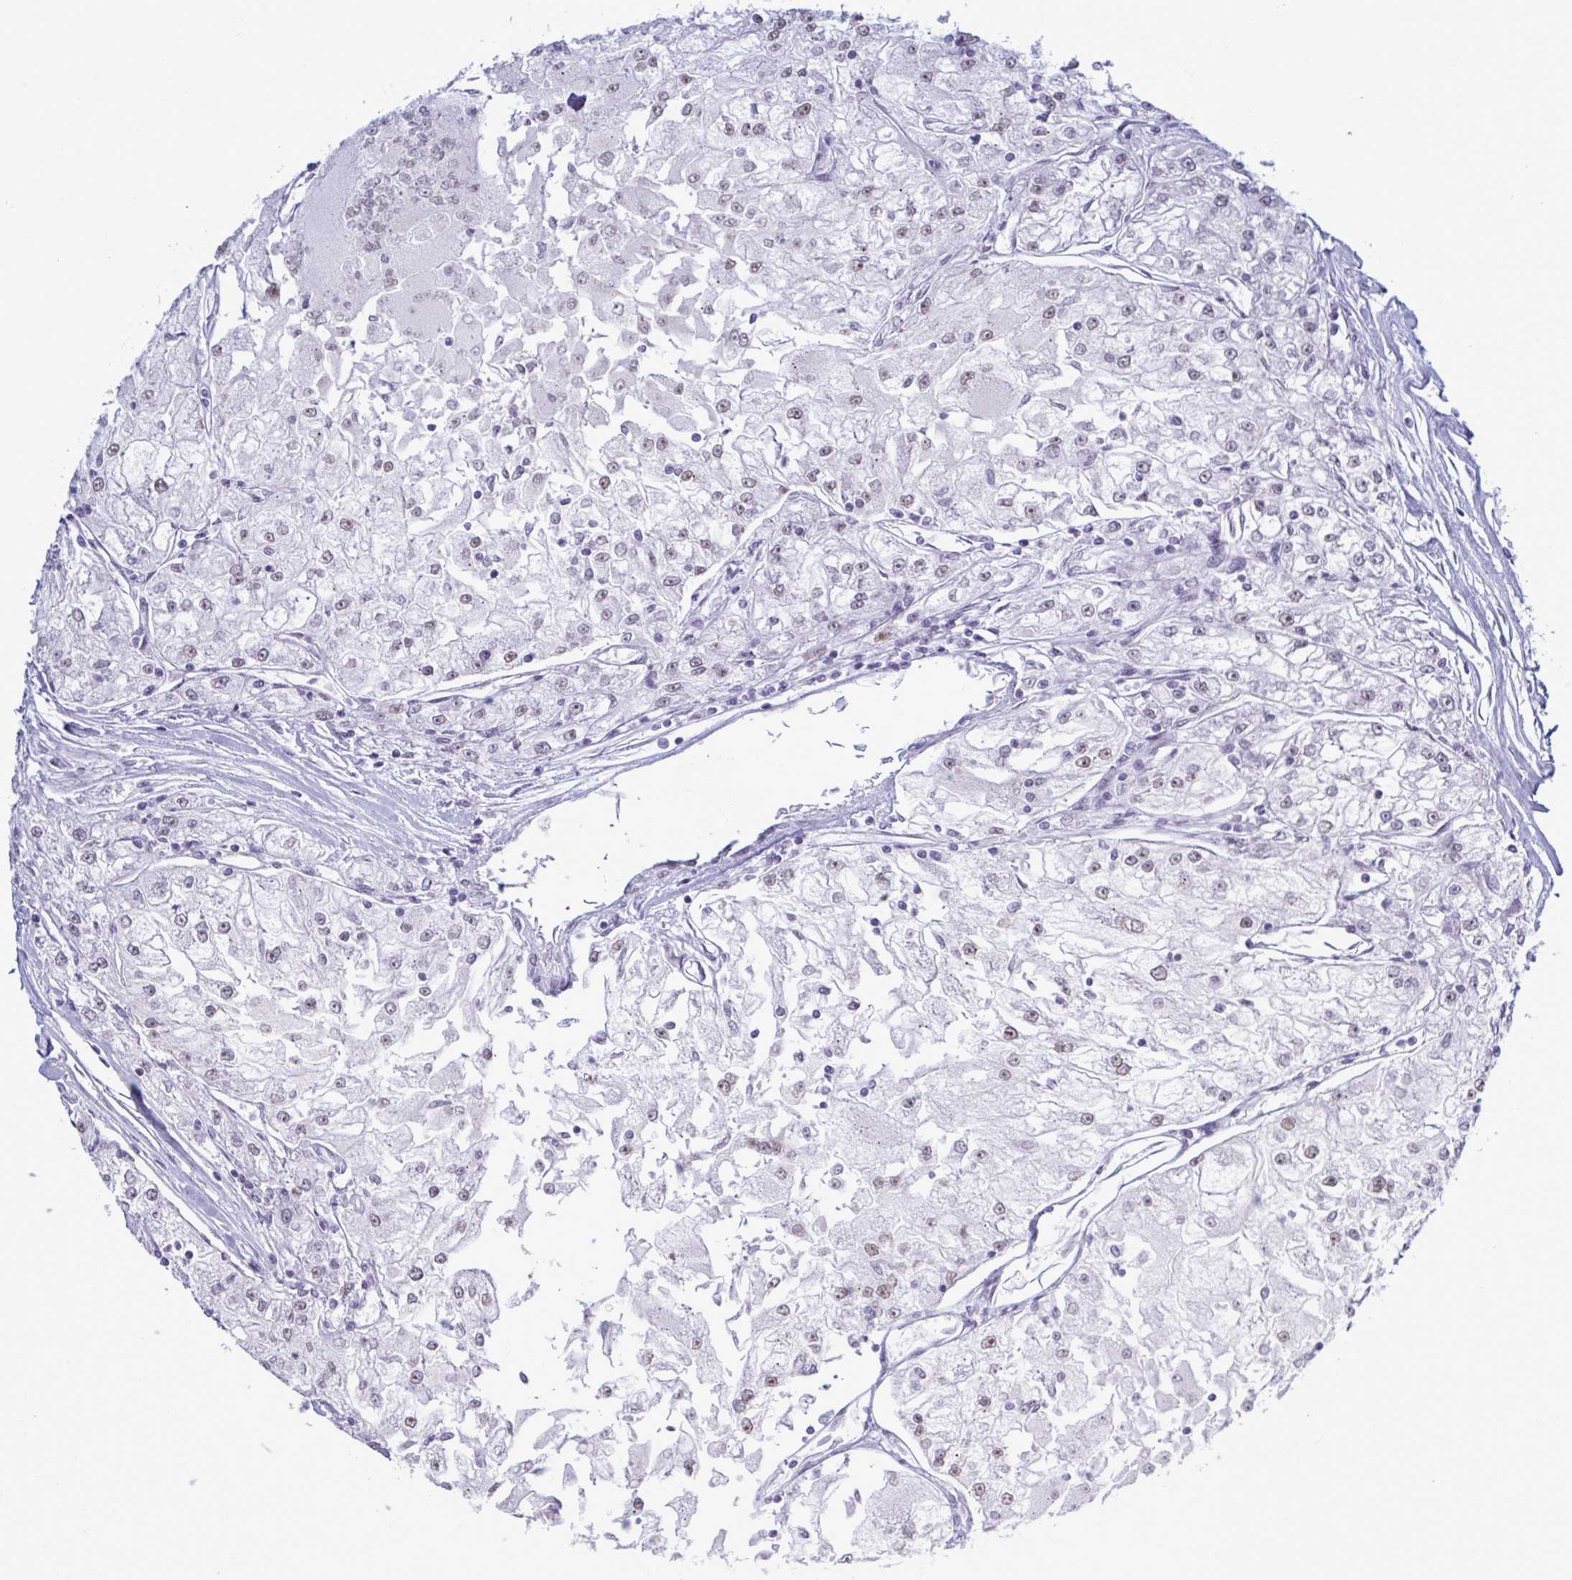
{"staining": {"intensity": "weak", "quantity": "25%-75%", "location": "nuclear"}, "tissue": "renal cancer", "cell_type": "Tumor cells", "image_type": "cancer", "snomed": [{"axis": "morphology", "description": "Adenocarcinoma, NOS"}, {"axis": "topography", "description": "Kidney"}], "caption": "Immunohistochemical staining of renal adenocarcinoma shows low levels of weak nuclear positivity in about 25%-75% of tumor cells.", "gene": "PPP1R10", "patient": {"sex": "female", "age": 72}}